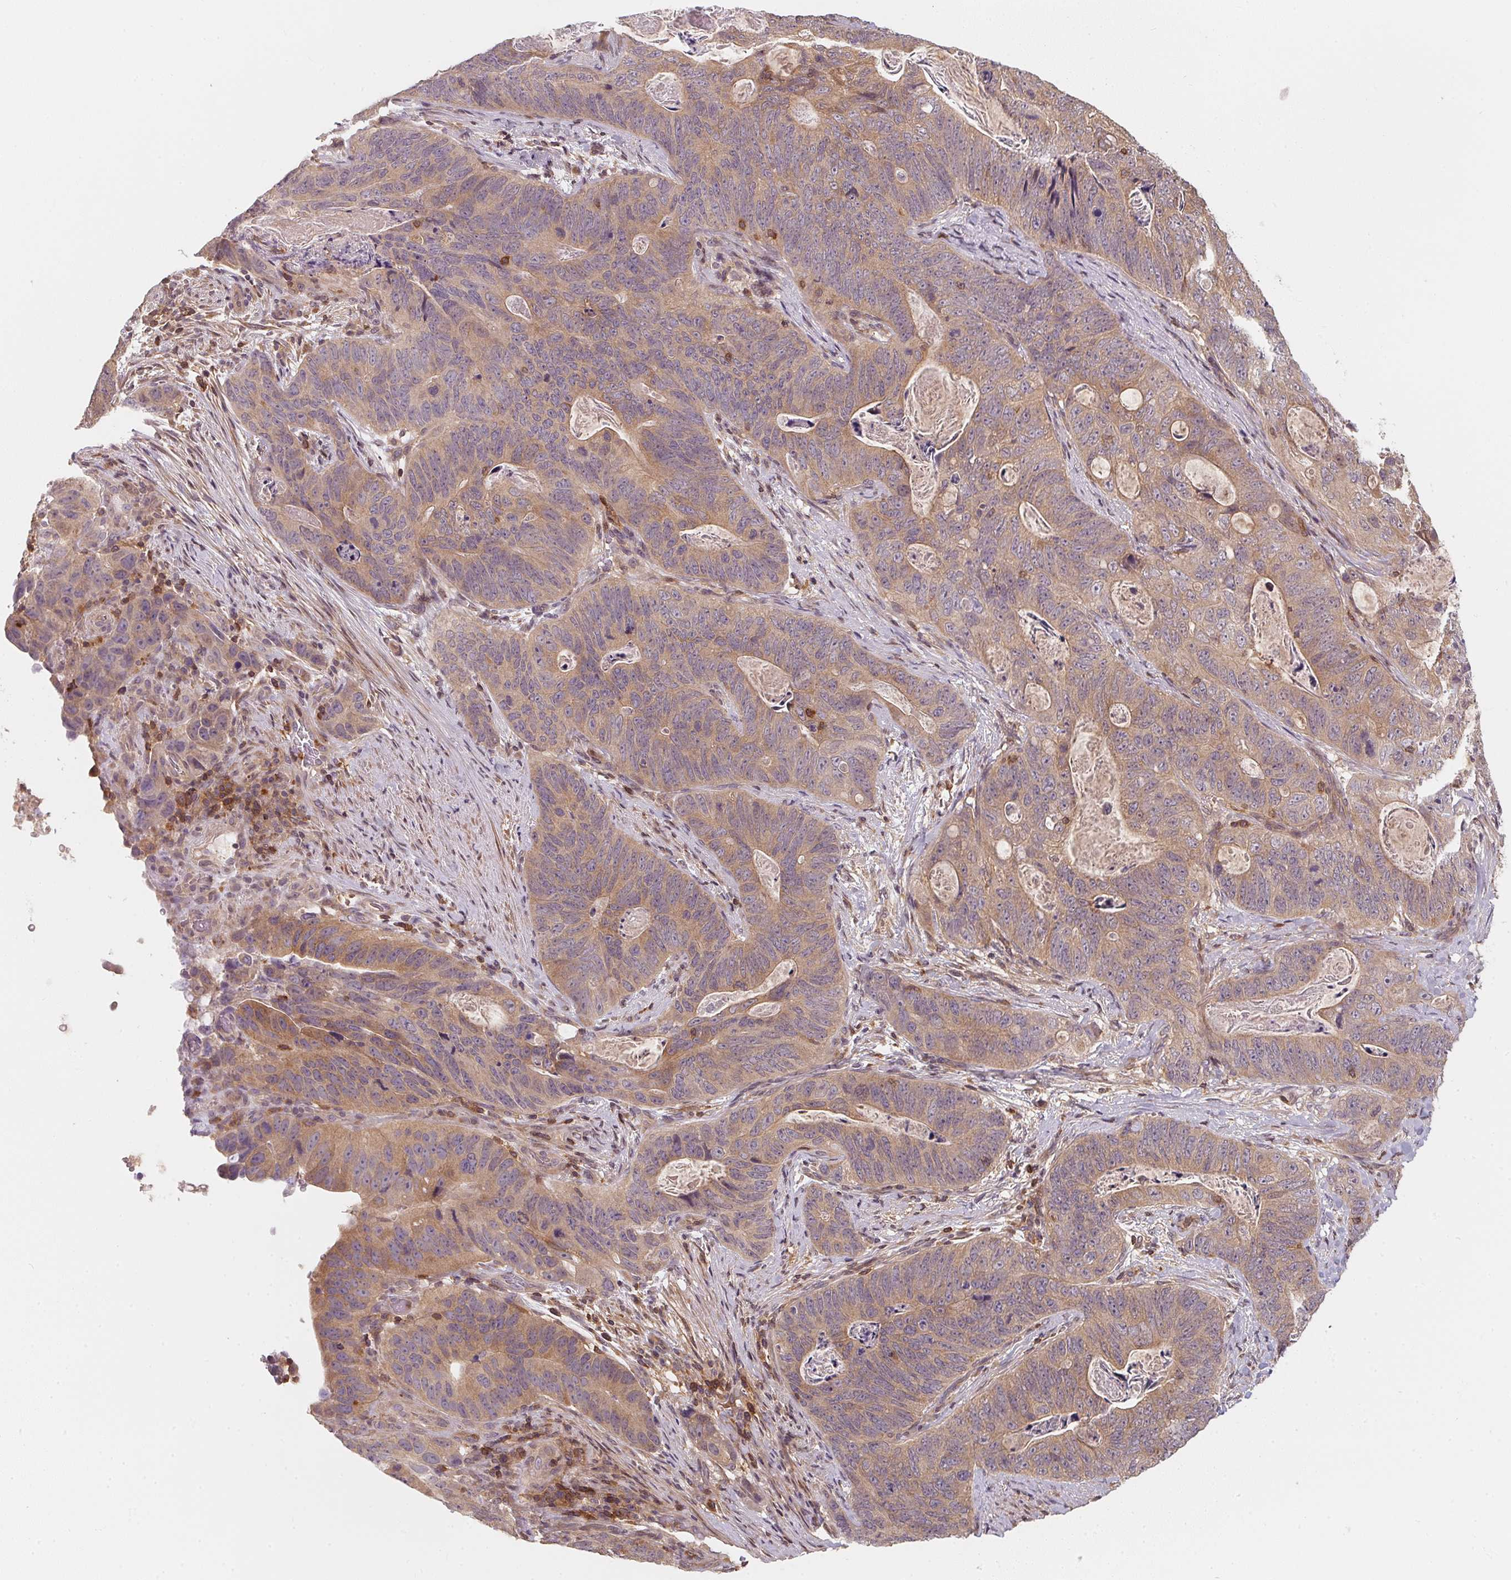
{"staining": {"intensity": "weak", "quantity": "25%-75%", "location": "cytoplasmic/membranous"}, "tissue": "stomach cancer", "cell_type": "Tumor cells", "image_type": "cancer", "snomed": [{"axis": "morphology", "description": "Normal tissue, NOS"}, {"axis": "morphology", "description": "Adenocarcinoma, NOS"}, {"axis": "topography", "description": "Stomach"}], "caption": "Protein expression analysis of stomach adenocarcinoma demonstrates weak cytoplasmic/membranous expression in approximately 25%-75% of tumor cells.", "gene": "ANKRD13A", "patient": {"sex": "female", "age": 89}}